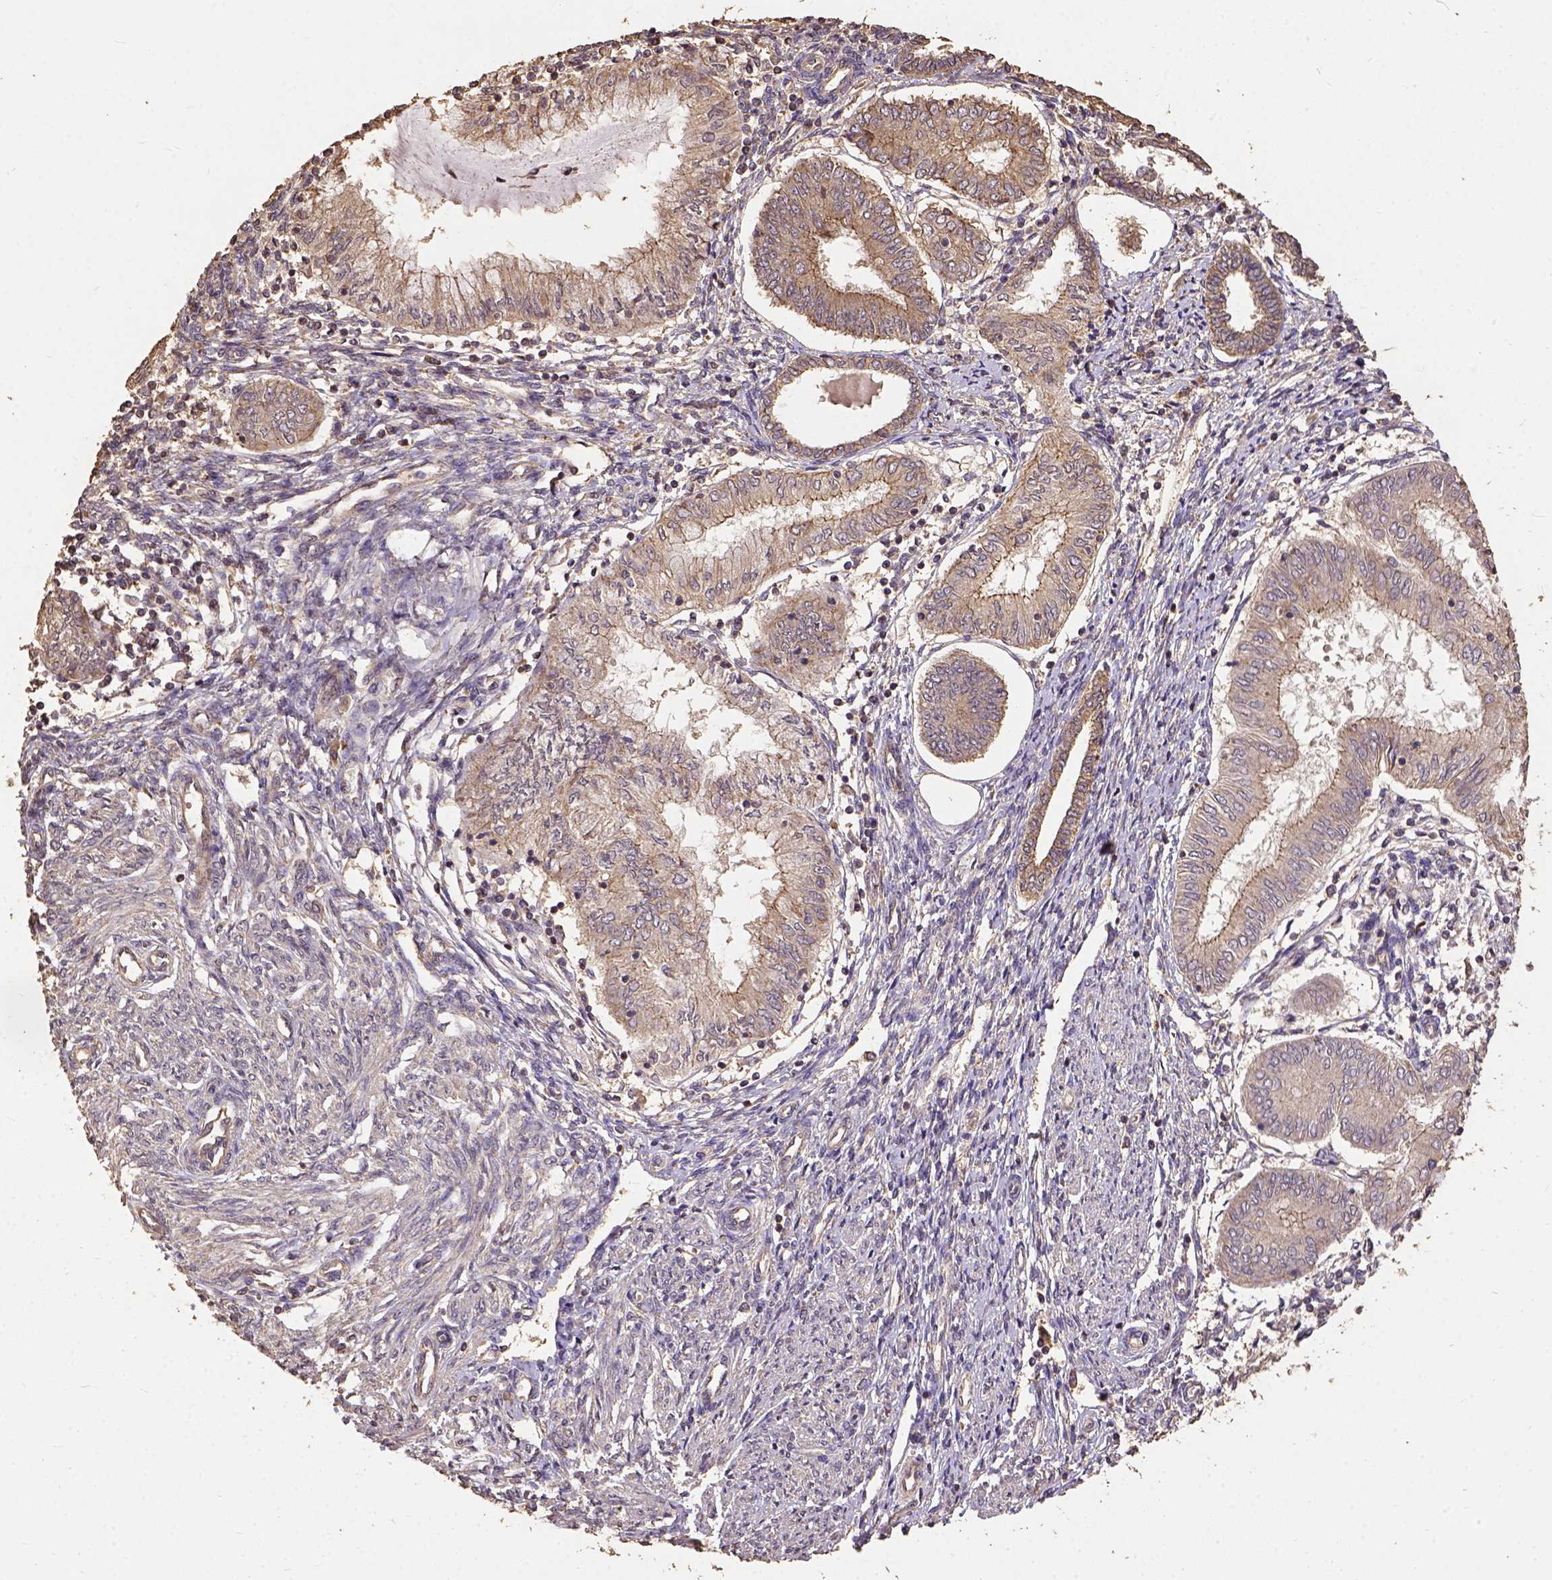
{"staining": {"intensity": "moderate", "quantity": "<25%", "location": "cytoplasmic/membranous"}, "tissue": "endometrial cancer", "cell_type": "Tumor cells", "image_type": "cancer", "snomed": [{"axis": "morphology", "description": "Adenocarcinoma, NOS"}, {"axis": "topography", "description": "Endometrium"}], "caption": "High-magnification brightfield microscopy of endometrial cancer (adenocarcinoma) stained with DAB (3,3'-diaminobenzidine) (brown) and counterstained with hematoxylin (blue). tumor cells exhibit moderate cytoplasmic/membranous staining is present in approximately<25% of cells.", "gene": "ATP1B3", "patient": {"sex": "female", "age": 68}}